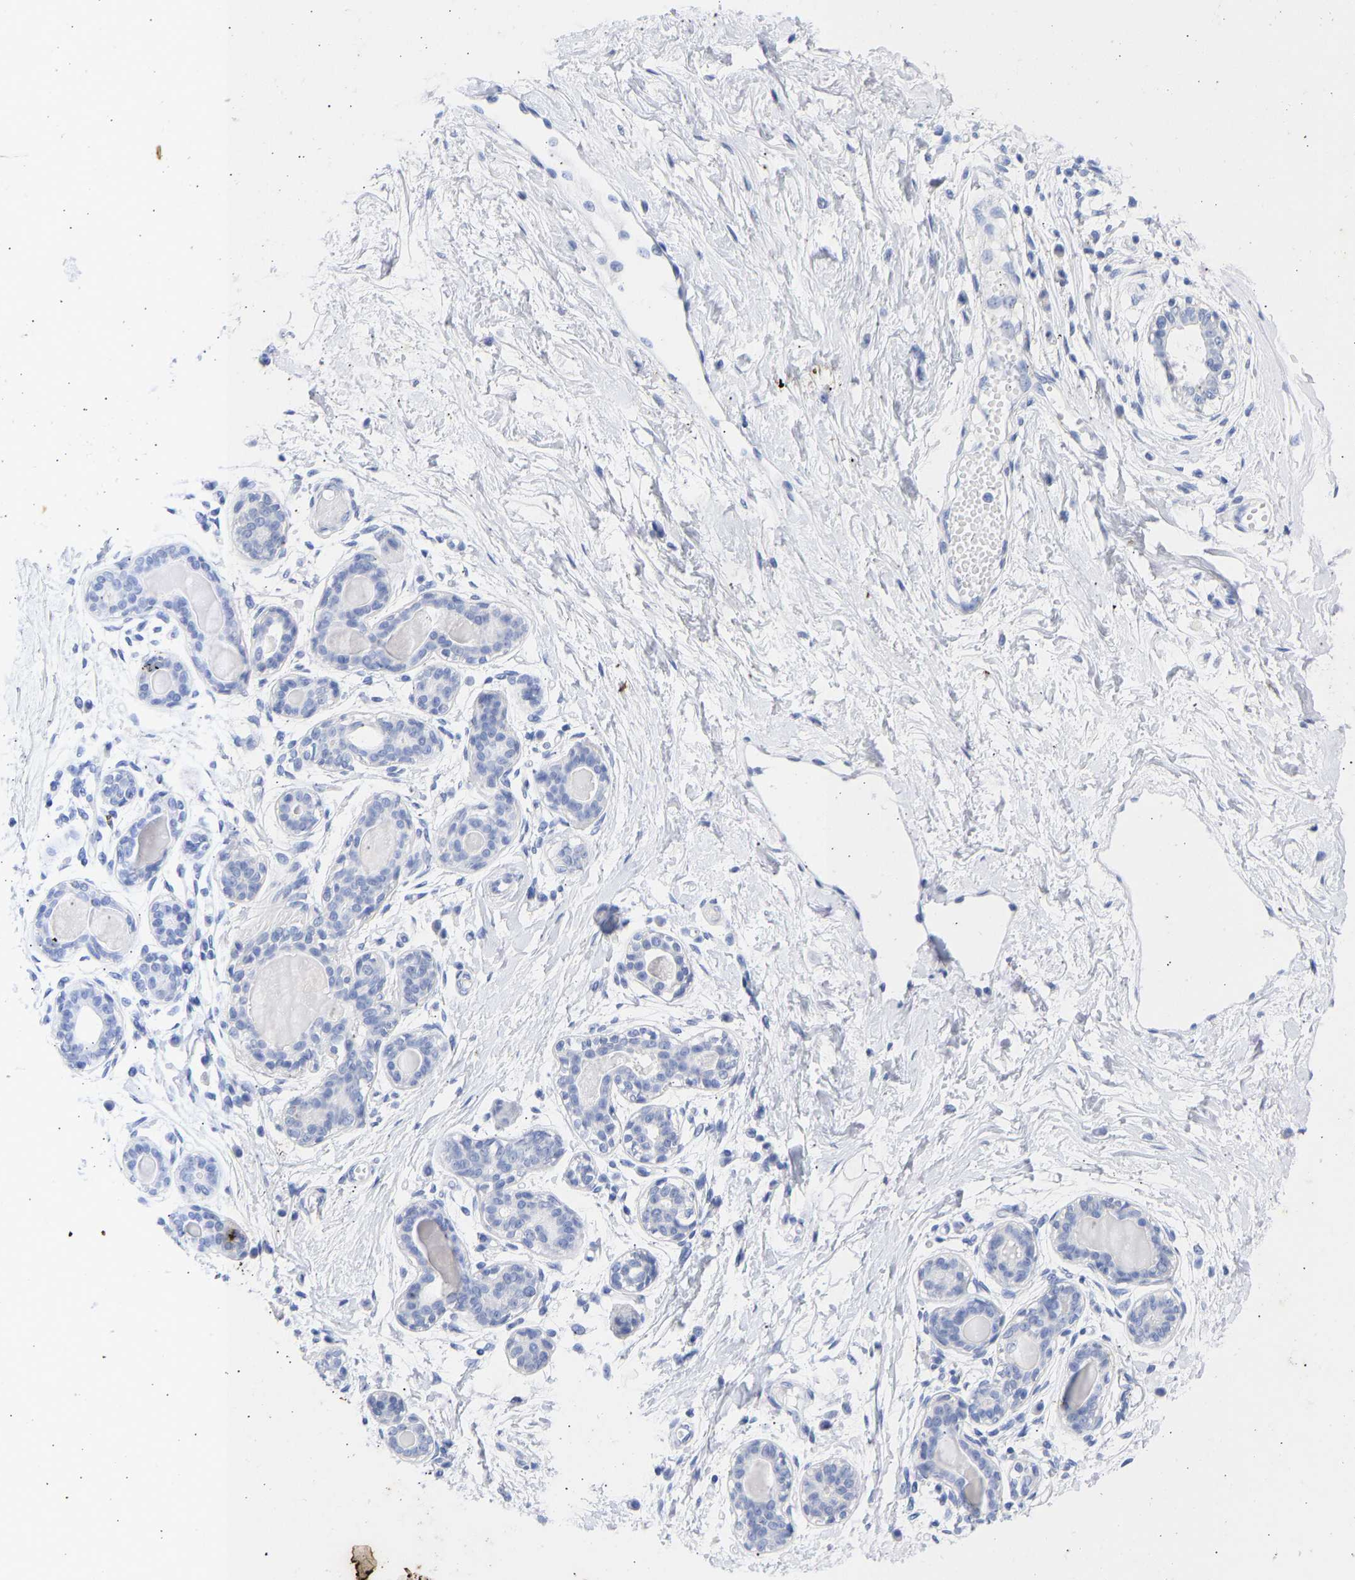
{"staining": {"intensity": "negative", "quantity": "none", "location": "none"}, "tissue": "breast", "cell_type": "Adipocytes", "image_type": "normal", "snomed": [{"axis": "morphology", "description": "Normal tissue, NOS"}, {"axis": "topography", "description": "Breast"}], "caption": "Breast stained for a protein using immunohistochemistry displays no positivity adipocytes.", "gene": "KRT1", "patient": {"sex": "female", "age": 45}}